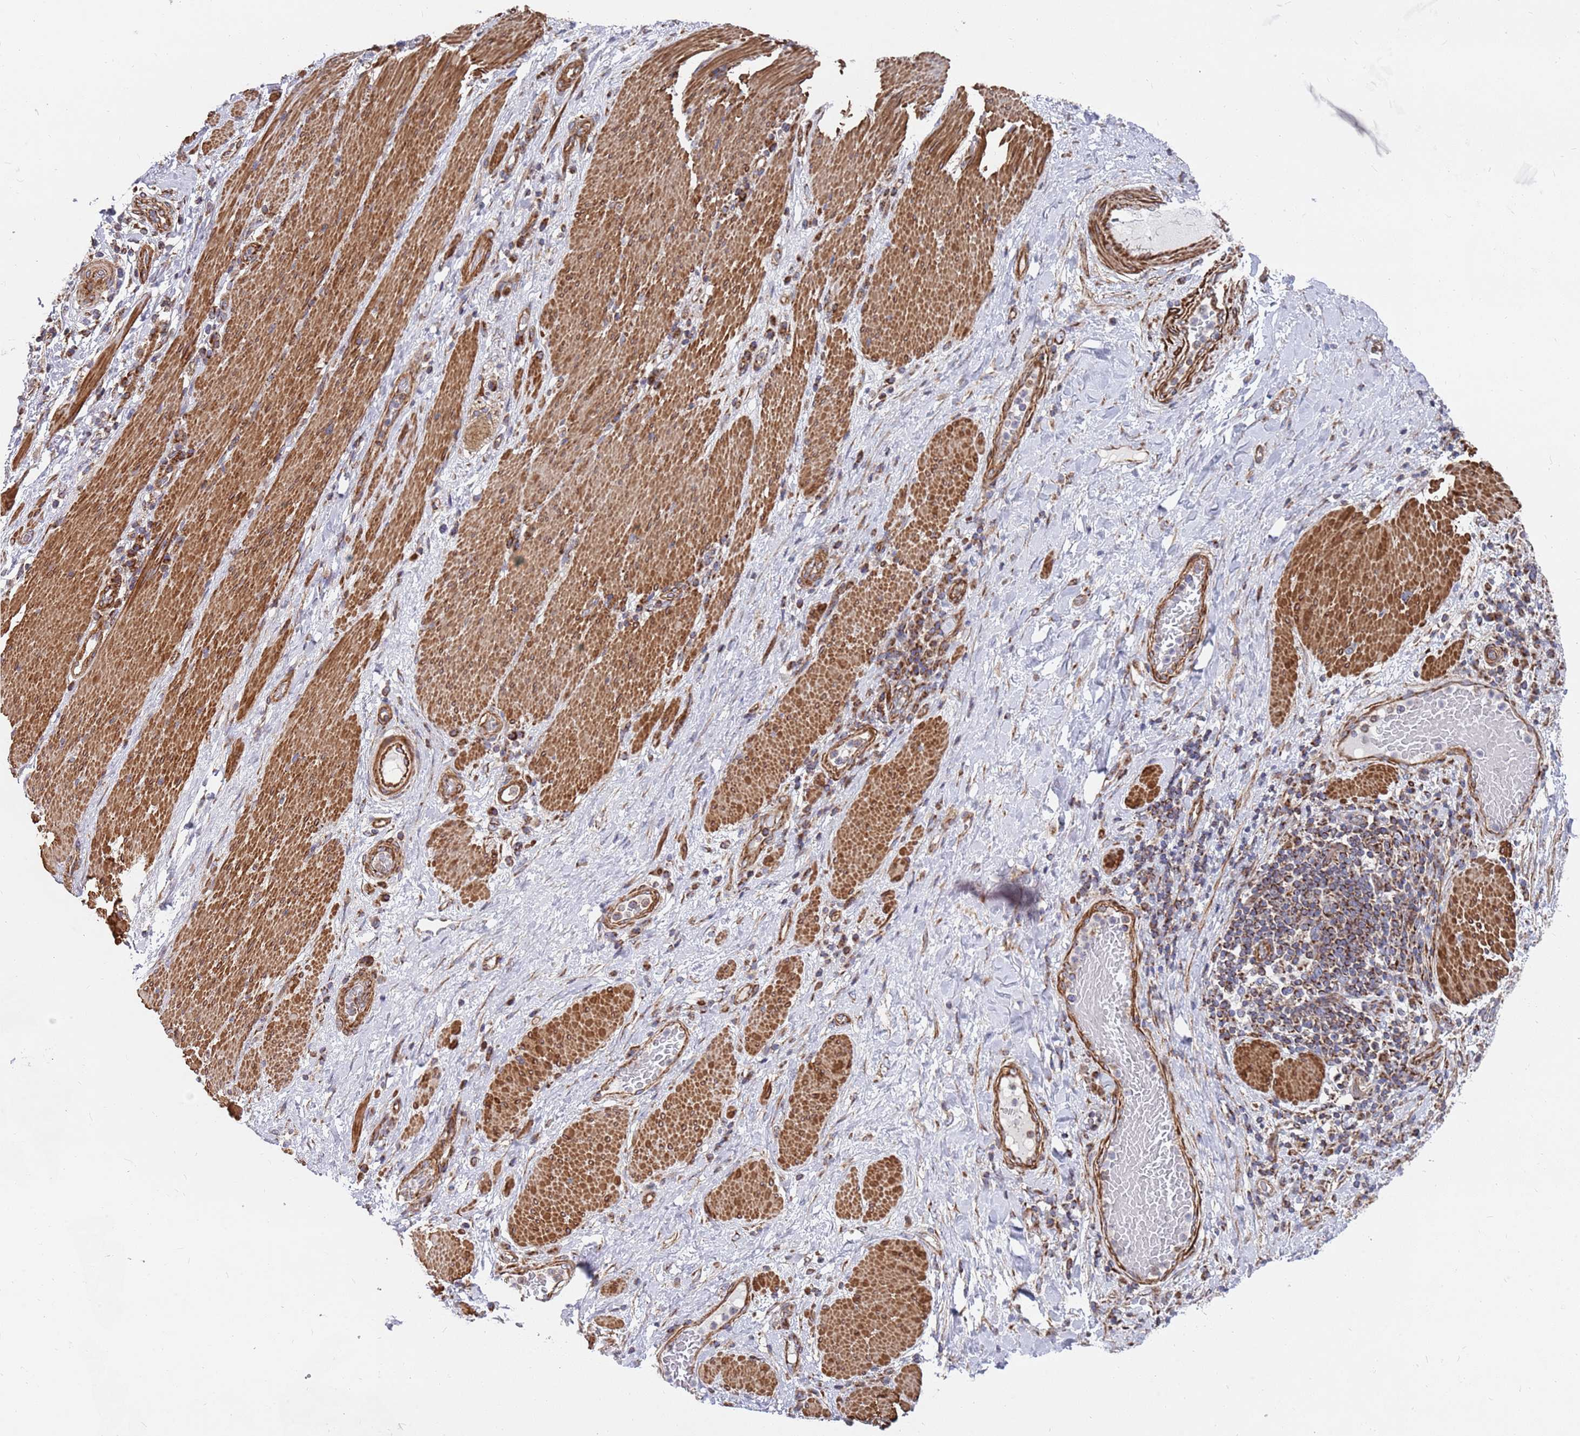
{"staining": {"intensity": "moderate", "quantity": ">75%", "location": "cytoplasmic/membranous"}, "tissue": "stomach cancer", "cell_type": "Tumor cells", "image_type": "cancer", "snomed": [{"axis": "morphology", "description": "Normal tissue, NOS"}, {"axis": "morphology", "description": "Adenocarcinoma, NOS"}, {"axis": "topography", "description": "Stomach"}], "caption": "Stomach adenocarcinoma stained with immunohistochemistry (IHC) demonstrates moderate cytoplasmic/membranous expression in about >75% of tumor cells.", "gene": "WDFY3", "patient": {"sex": "female", "age": 64}}